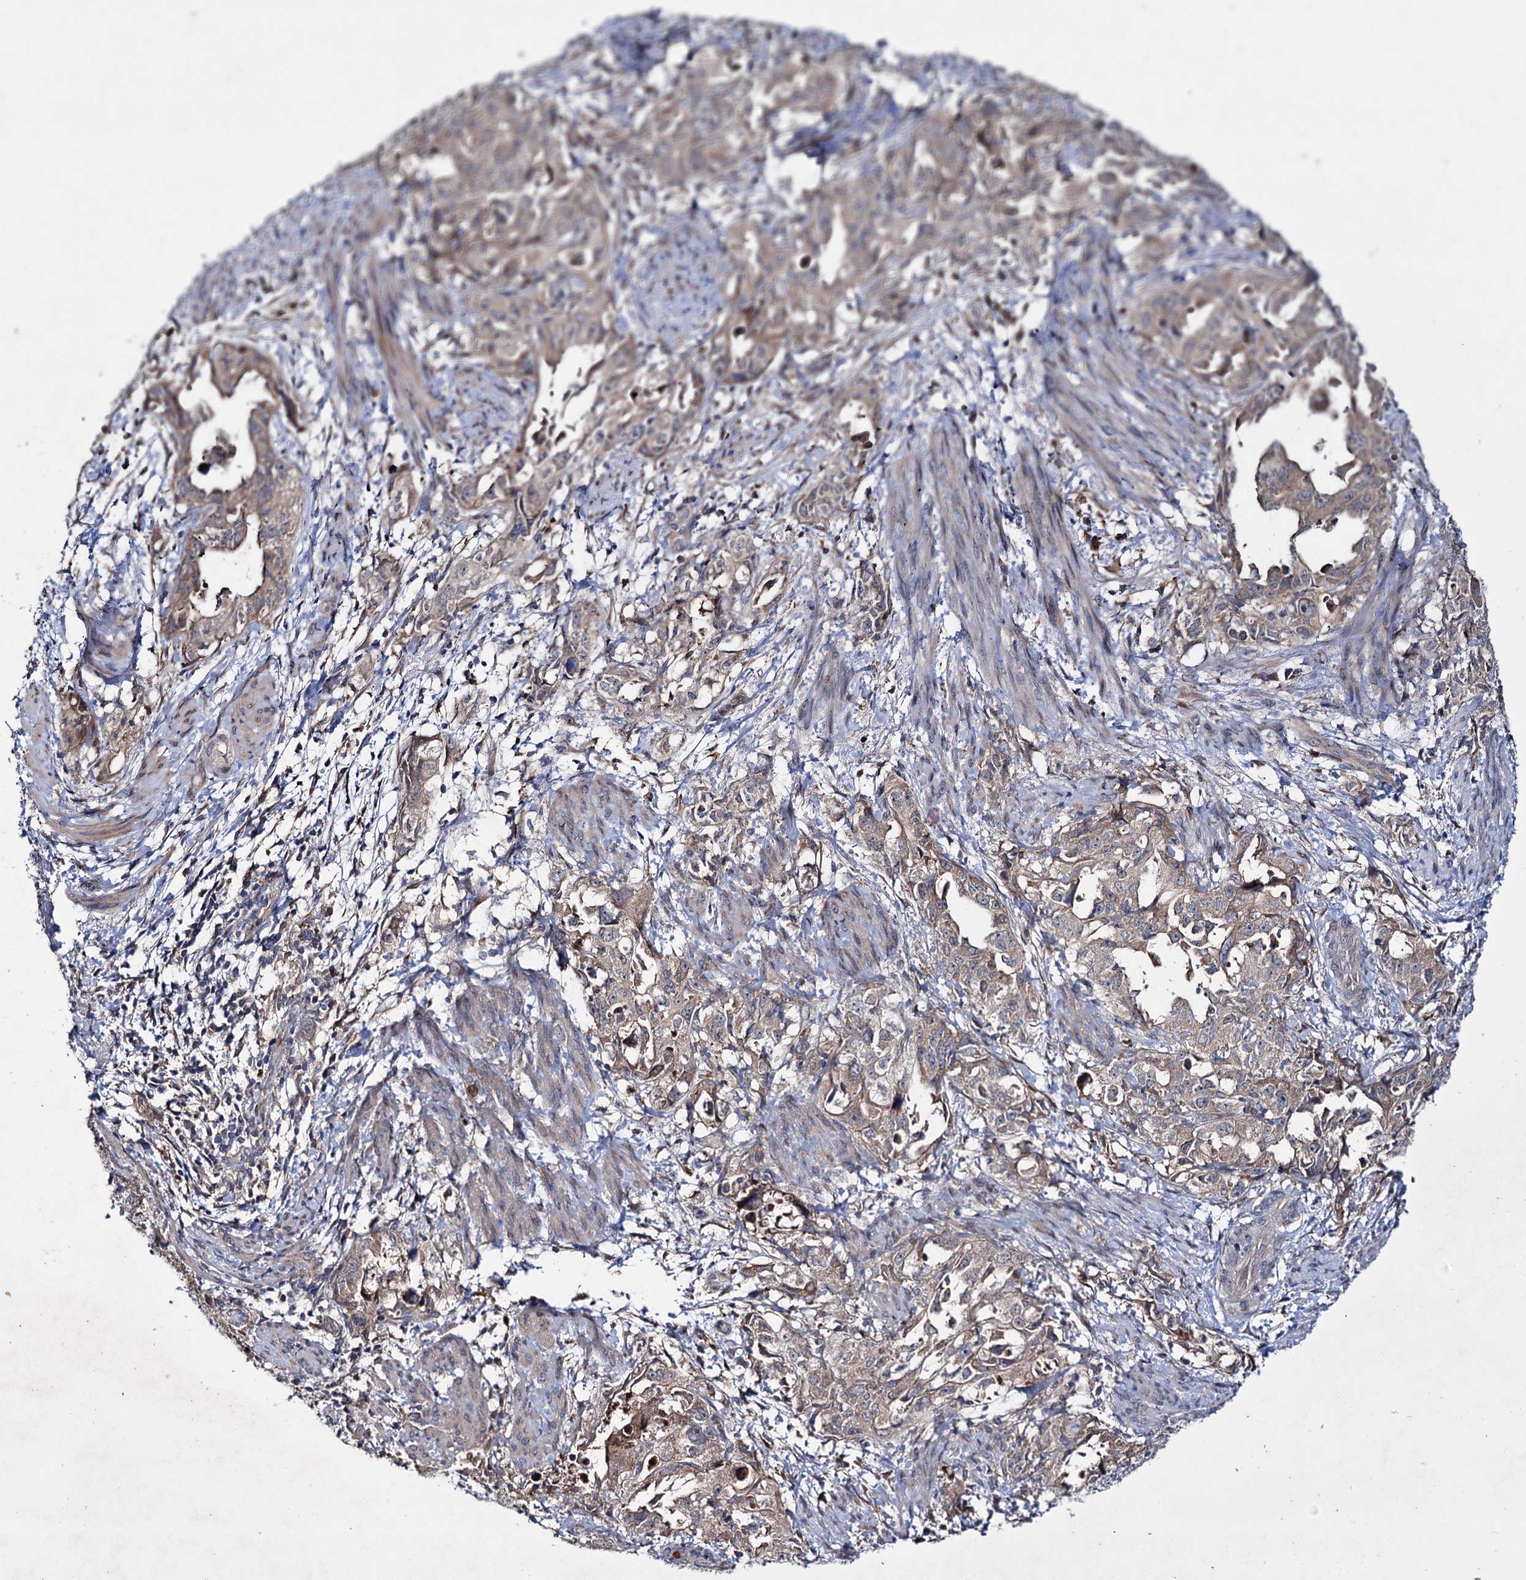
{"staining": {"intensity": "weak", "quantity": "25%-75%", "location": "cytoplasmic/membranous"}, "tissue": "endometrial cancer", "cell_type": "Tumor cells", "image_type": "cancer", "snomed": [{"axis": "morphology", "description": "Adenocarcinoma, NOS"}, {"axis": "topography", "description": "Endometrium"}], "caption": "Weak cytoplasmic/membranous expression is seen in approximately 25%-75% of tumor cells in endometrial cancer (adenocarcinoma).", "gene": "PTPN3", "patient": {"sex": "female", "age": 65}}